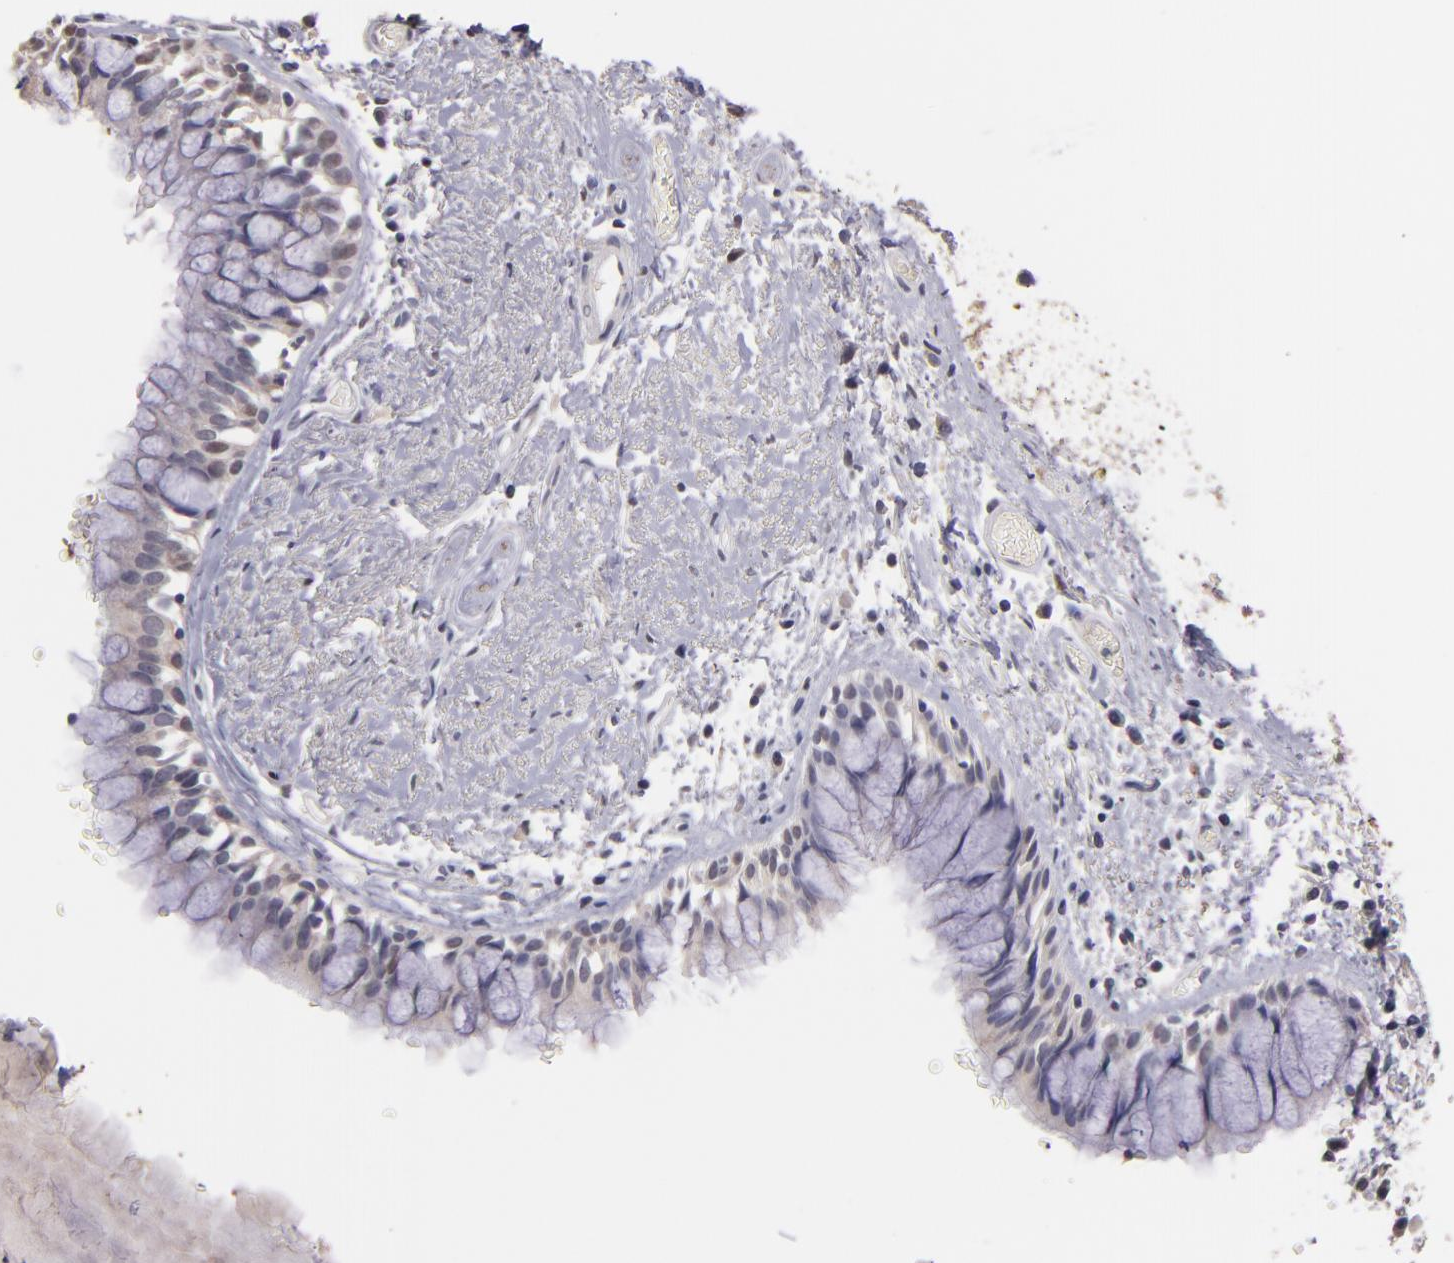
{"staining": {"intensity": "negative", "quantity": "none", "location": "none"}, "tissue": "bronchus", "cell_type": "Respiratory epithelial cells", "image_type": "normal", "snomed": [{"axis": "morphology", "description": "Normal tissue, NOS"}, {"axis": "topography", "description": "Lymph node of abdomen"}, {"axis": "topography", "description": "Lymph node of pelvis"}], "caption": "High magnification brightfield microscopy of normal bronchus stained with DAB (3,3'-diaminobenzidine) (brown) and counterstained with hematoxylin (blue): respiratory epithelial cells show no significant staining.", "gene": "S100A1", "patient": {"sex": "female", "age": 65}}